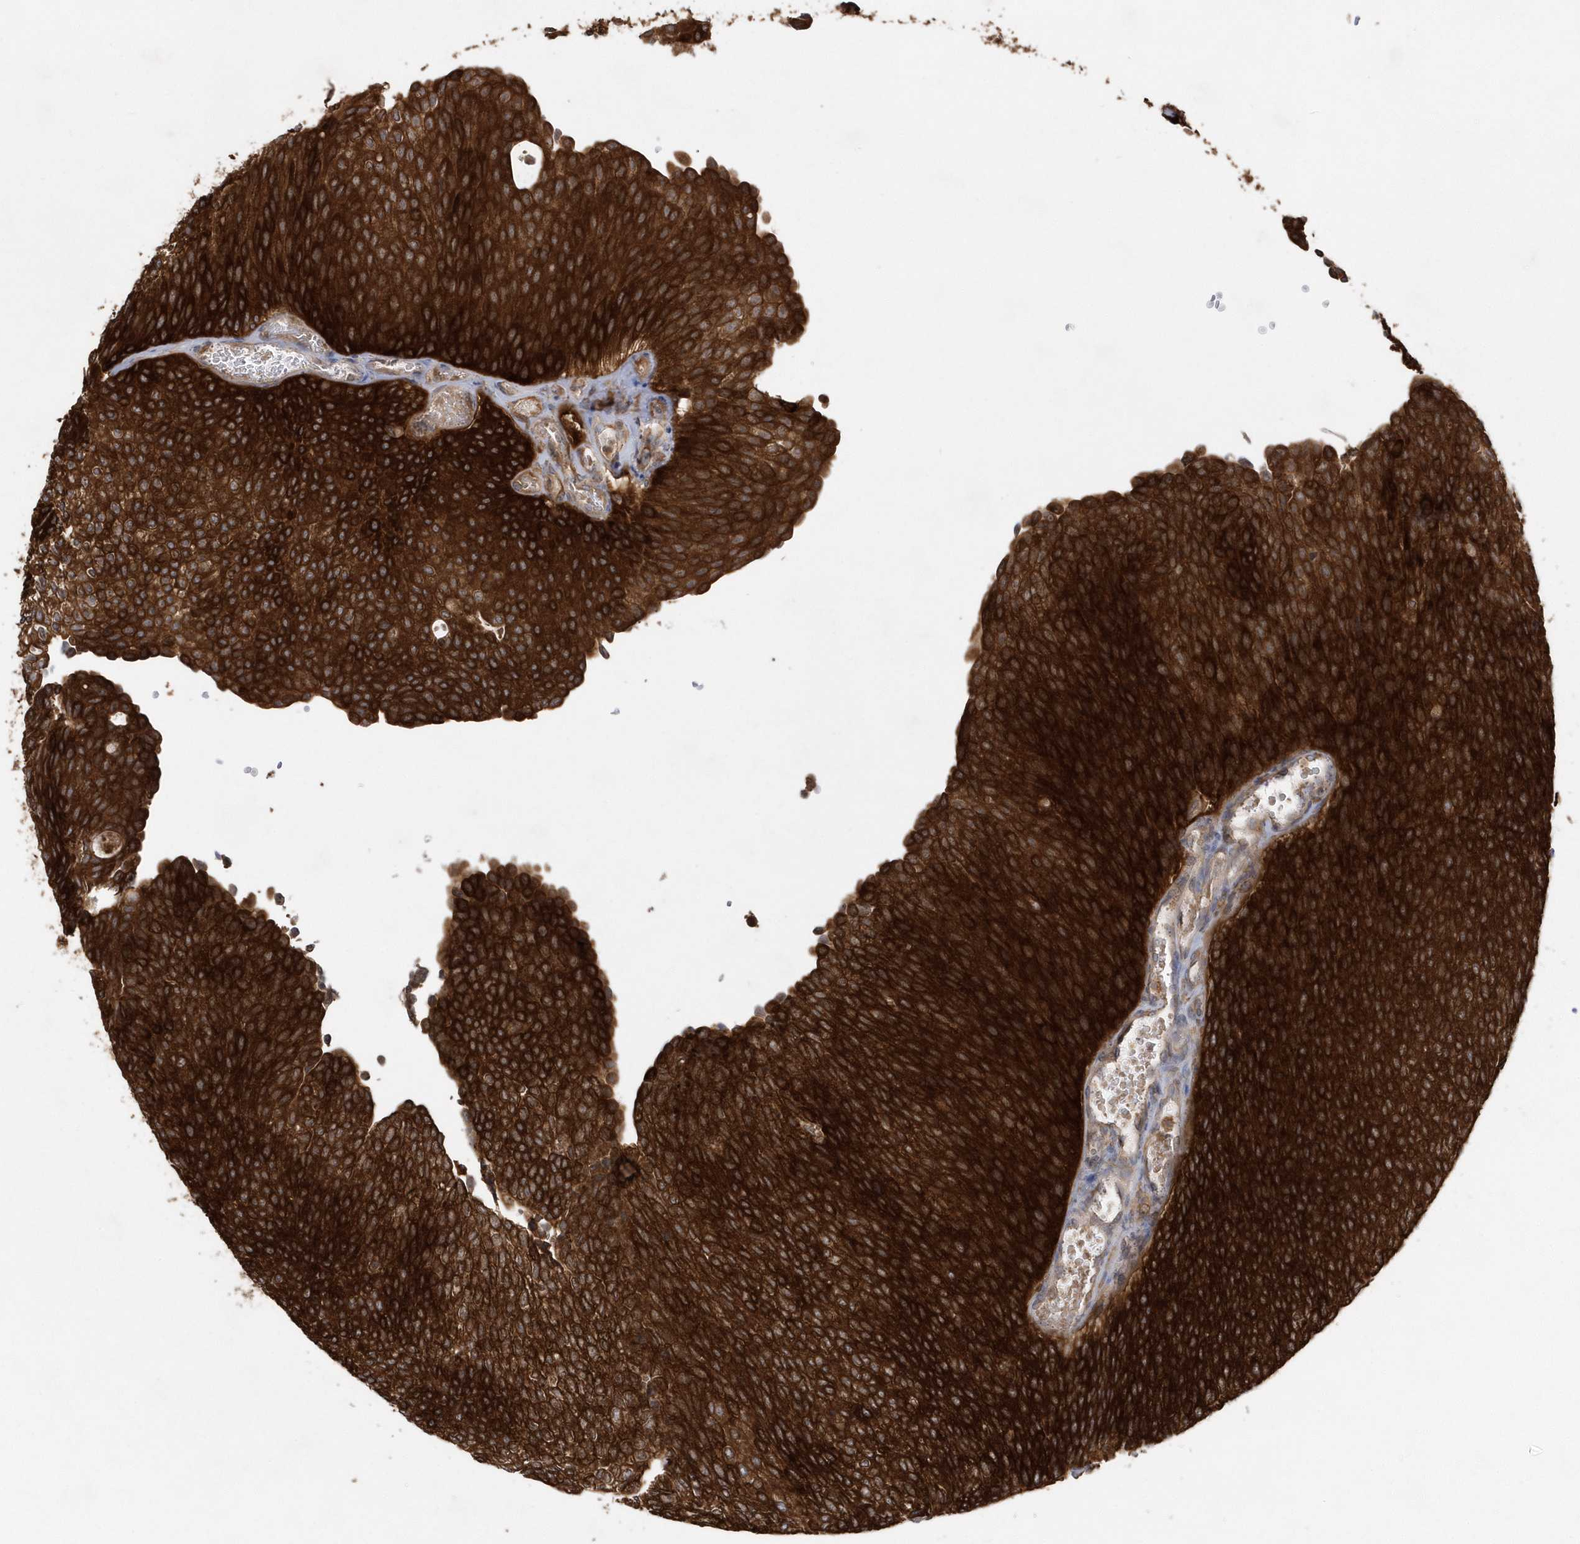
{"staining": {"intensity": "strong", "quantity": ">75%", "location": "cytoplasmic/membranous"}, "tissue": "urothelial cancer", "cell_type": "Tumor cells", "image_type": "cancer", "snomed": [{"axis": "morphology", "description": "Urothelial carcinoma, Low grade"}, {"axis": "topography", "description": "Urinary bladder"}], "caption": "Immunohistochemistry image of human urothelial carcinoma (low-grade) stained for a protein (brown), which demonstrates high levels of strong cytoplasmic/membranous positivity in about >75% of tumor cells.", "gene": "PAICS", "patient": {"sex": "female", "age": 79}}